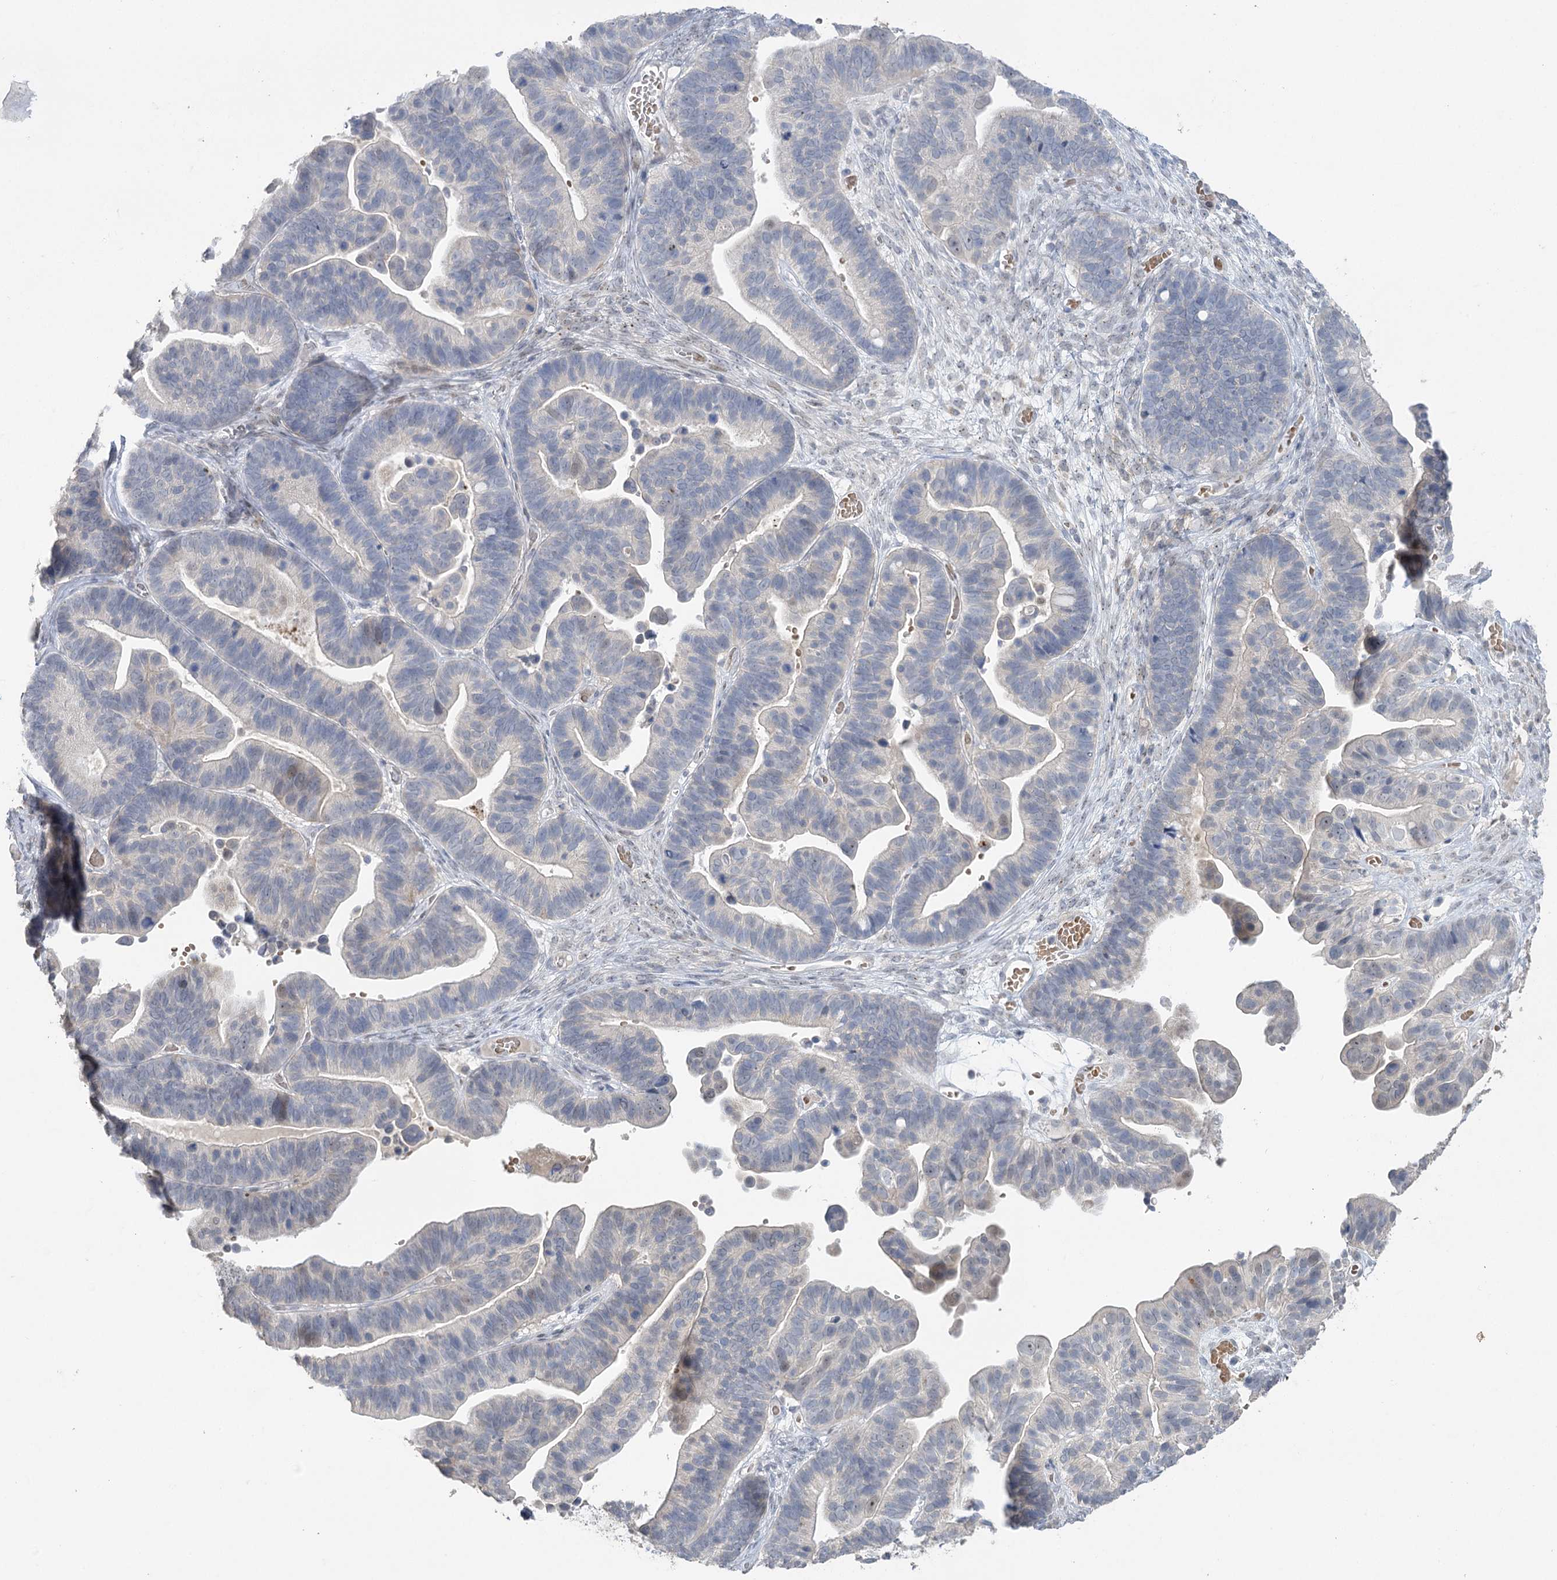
{"staining": {"intensity": "negative", "quantity": "none", "location": "none"}, "tissue": "ovarian cancer", "cell_type": "Tumor cells", "image_type": "cancer", "snomed": [{"axis": "morphology", "description": "Cystadenocarcinoma, serous, NOS"}, {"axis": "topography", "description": "Ovary"}], "caption": "High magnification brightfield microscopy of serous cystadenocarcinoma (ovarian) stained with DAB (3,3'-diaminobenzidine) (brown) and counterstained with hematoxylin (blue): tumor cells show no significant staining.", "gene": "TRAF3IP1", "patient": {"sex": "female", "age": 56}}